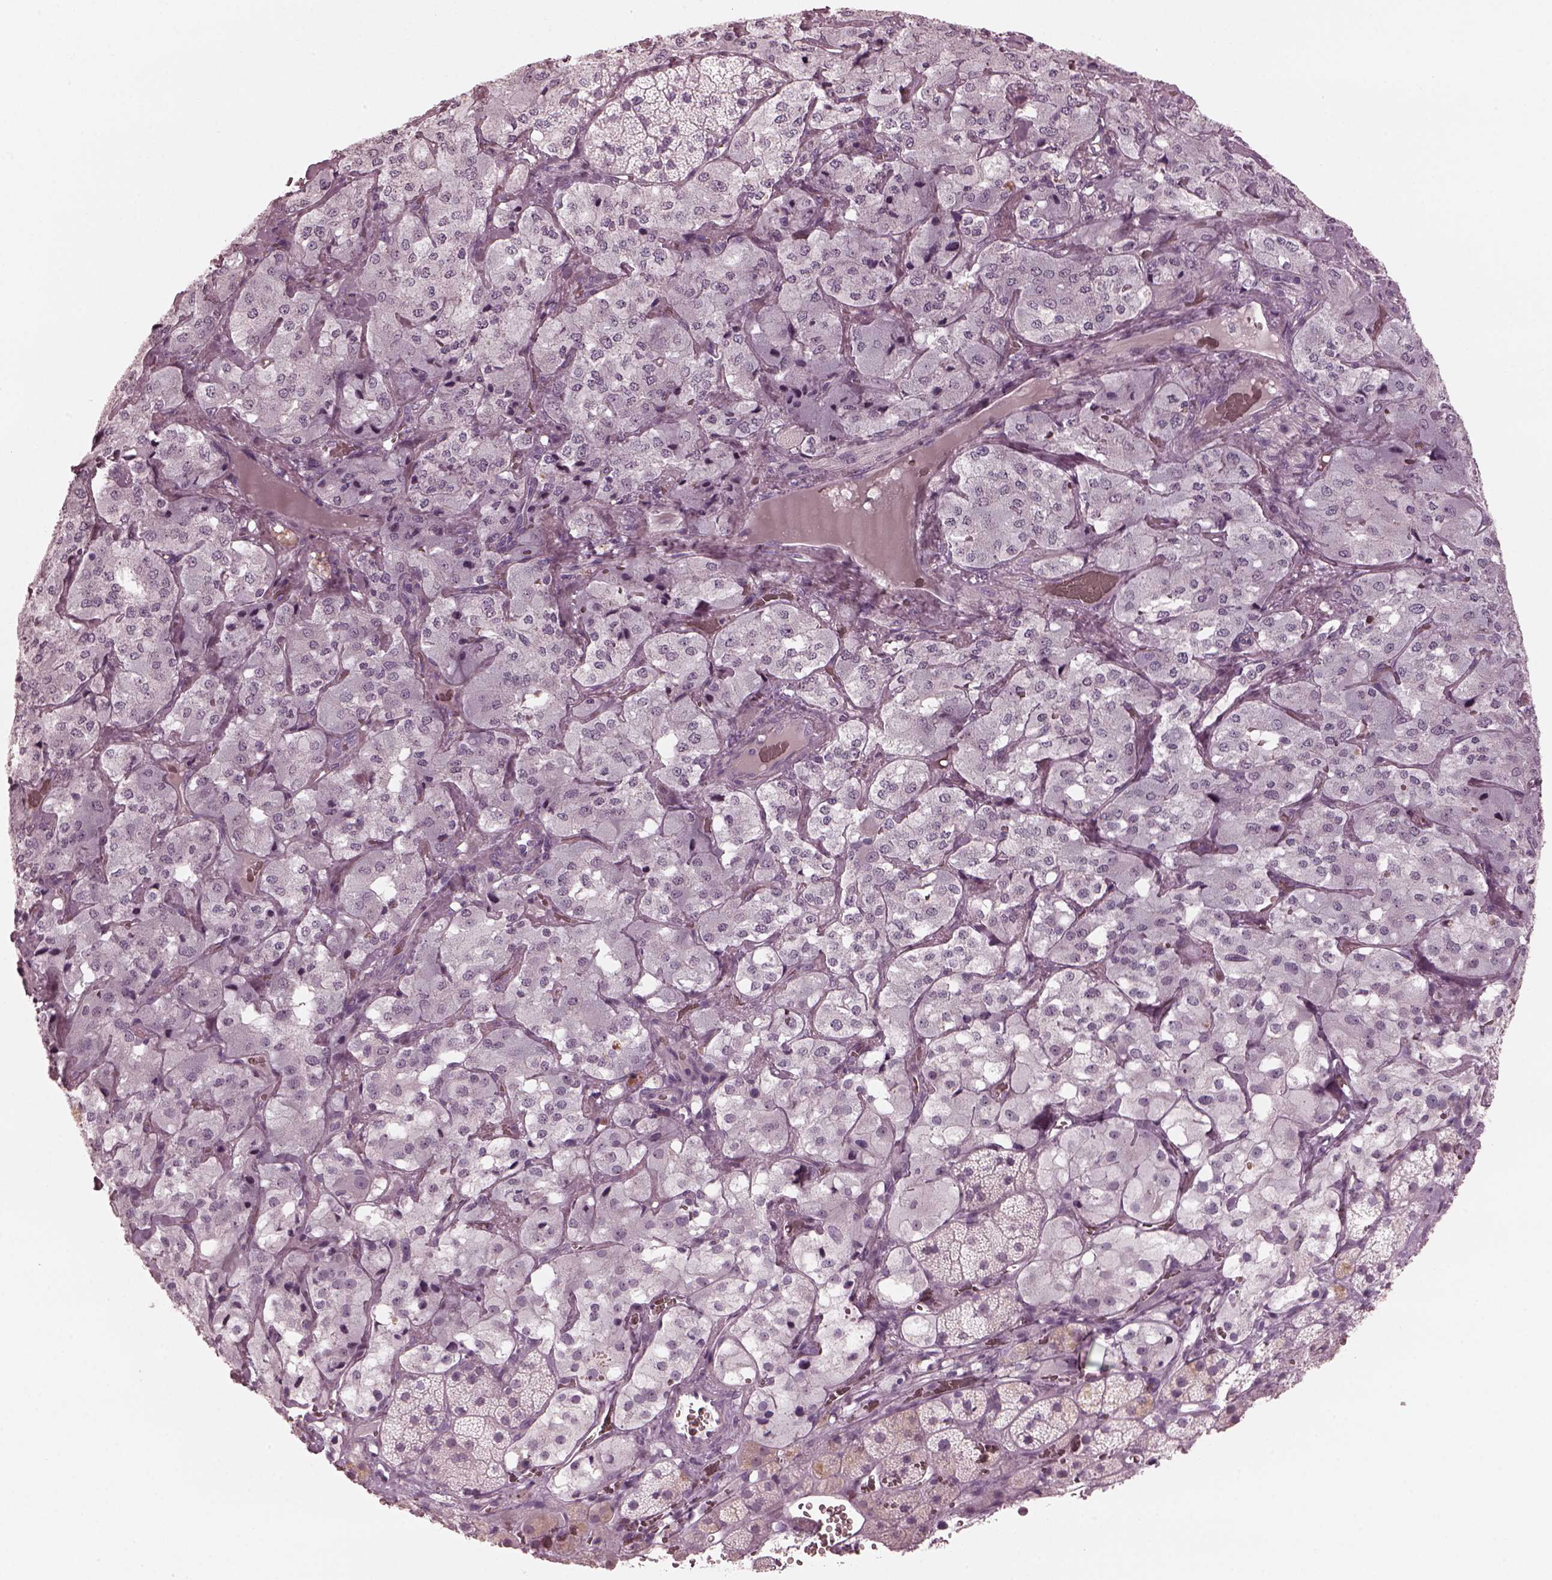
{"staining": {"intensity": "negative", "quantity": "none", "location": "none"}, "tissue": "adrenal gland", "cell_type": "Glandular cells", "image_type": "normal", "snomed": [{"axis": "morphology", "description": "Normal tissue, NOS"}, {"axis": "topography", "description": "Adrenal gland"}], "caption": "Immunohistochemistry (IHC) of unremarkable human adrenal gland displays no staining in glandular cells.", "gene": "C2orf81", "patient": {"sex": "male", "age": 57}}